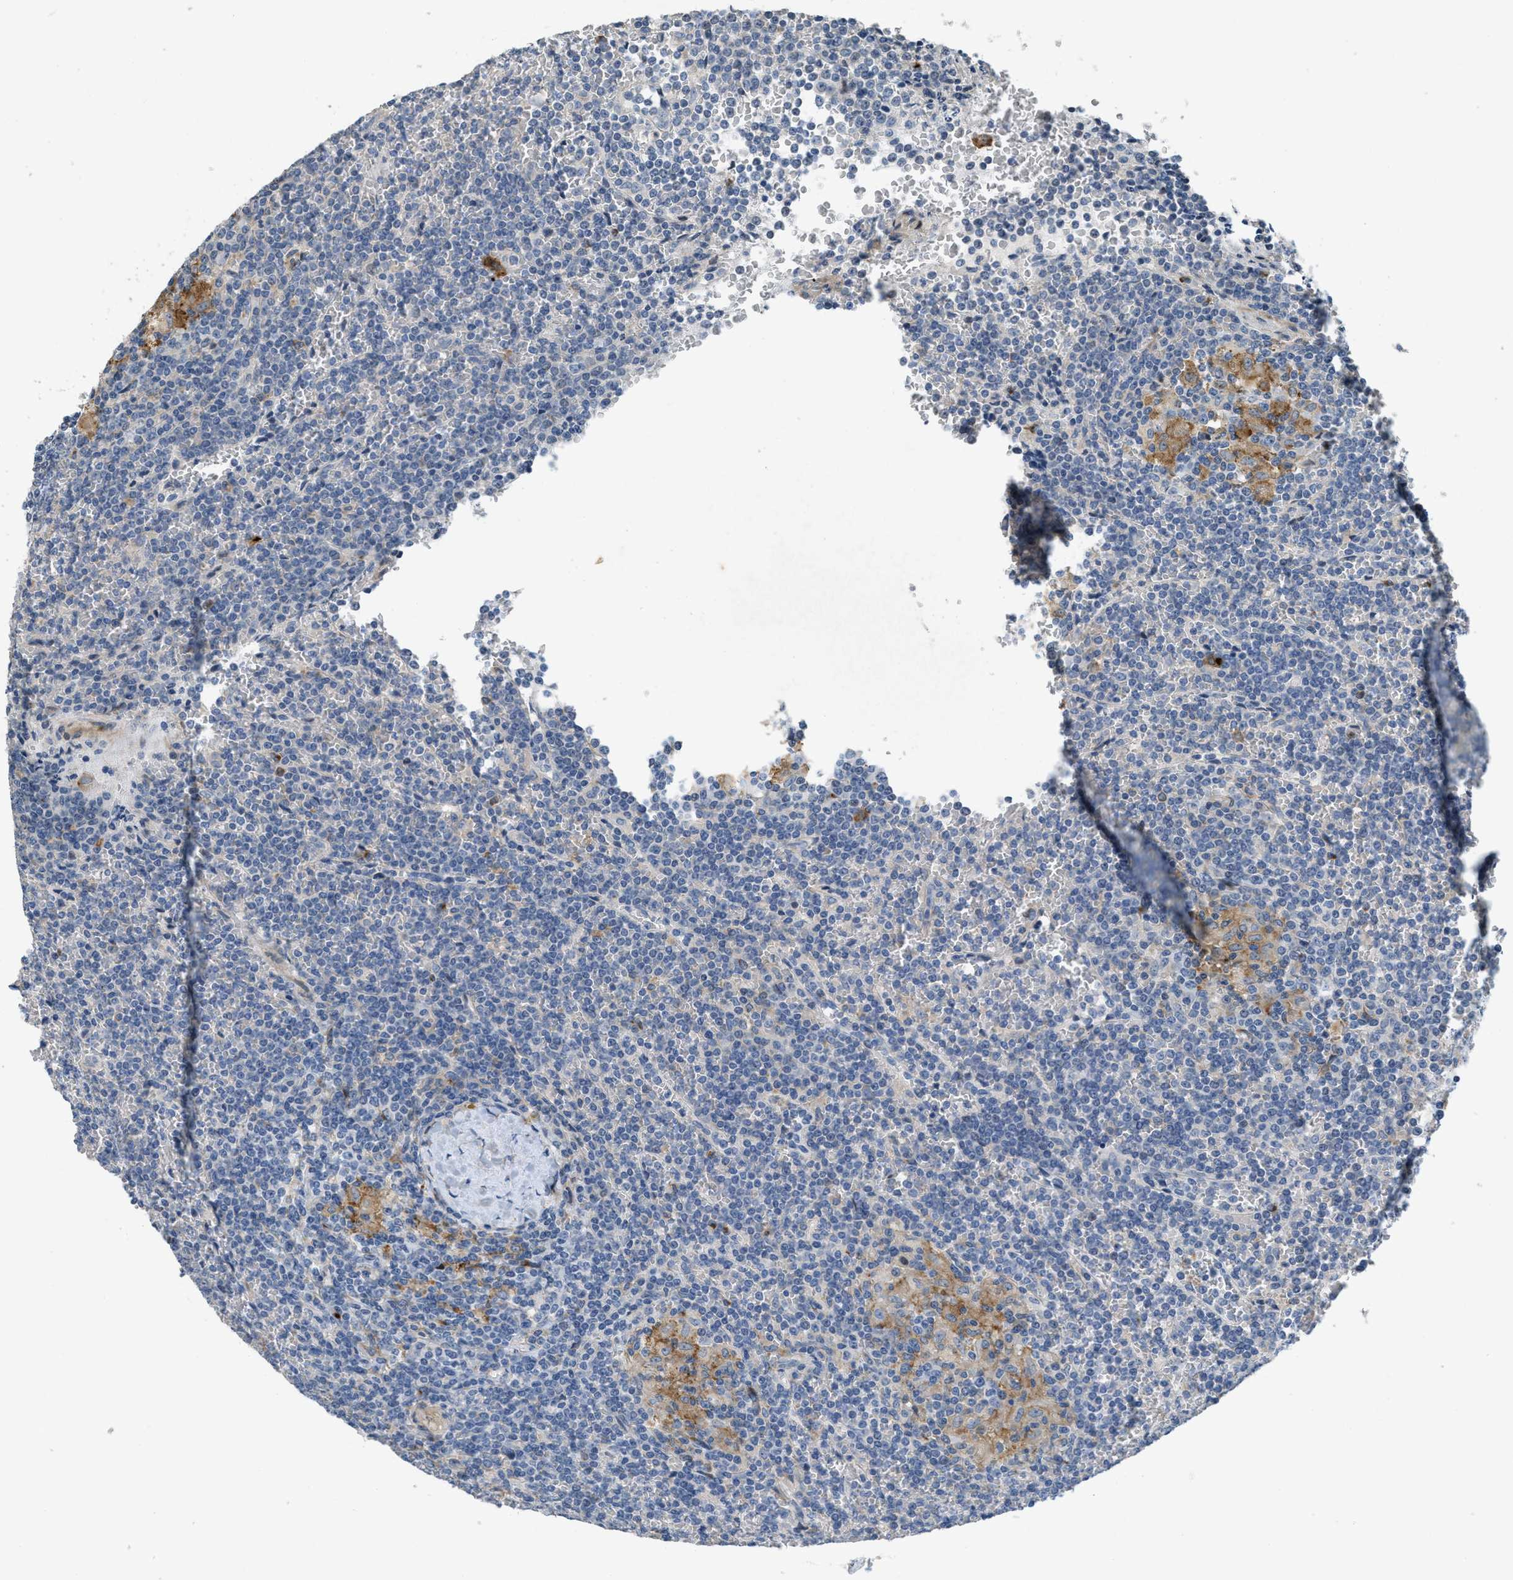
{"staining": {"intensity": "negative", "quantity": "none", "location": "none"}, "tissue": "lymphoma", "cell_type": "Tumor cells", "image_type": "cancer", "snomed": [{"axis": "morphology", "description": "Malignant lymphoma, non-Hodgkin's type, Low grade"}, {"axis": "topography", "description": "Spleen"}], "caption": "Lymphoma stained for a protein using IHC demonstrates no positivity tumor cells.", "gene": "ADCY5", "patient": {"sex": "female", "age": 19}}